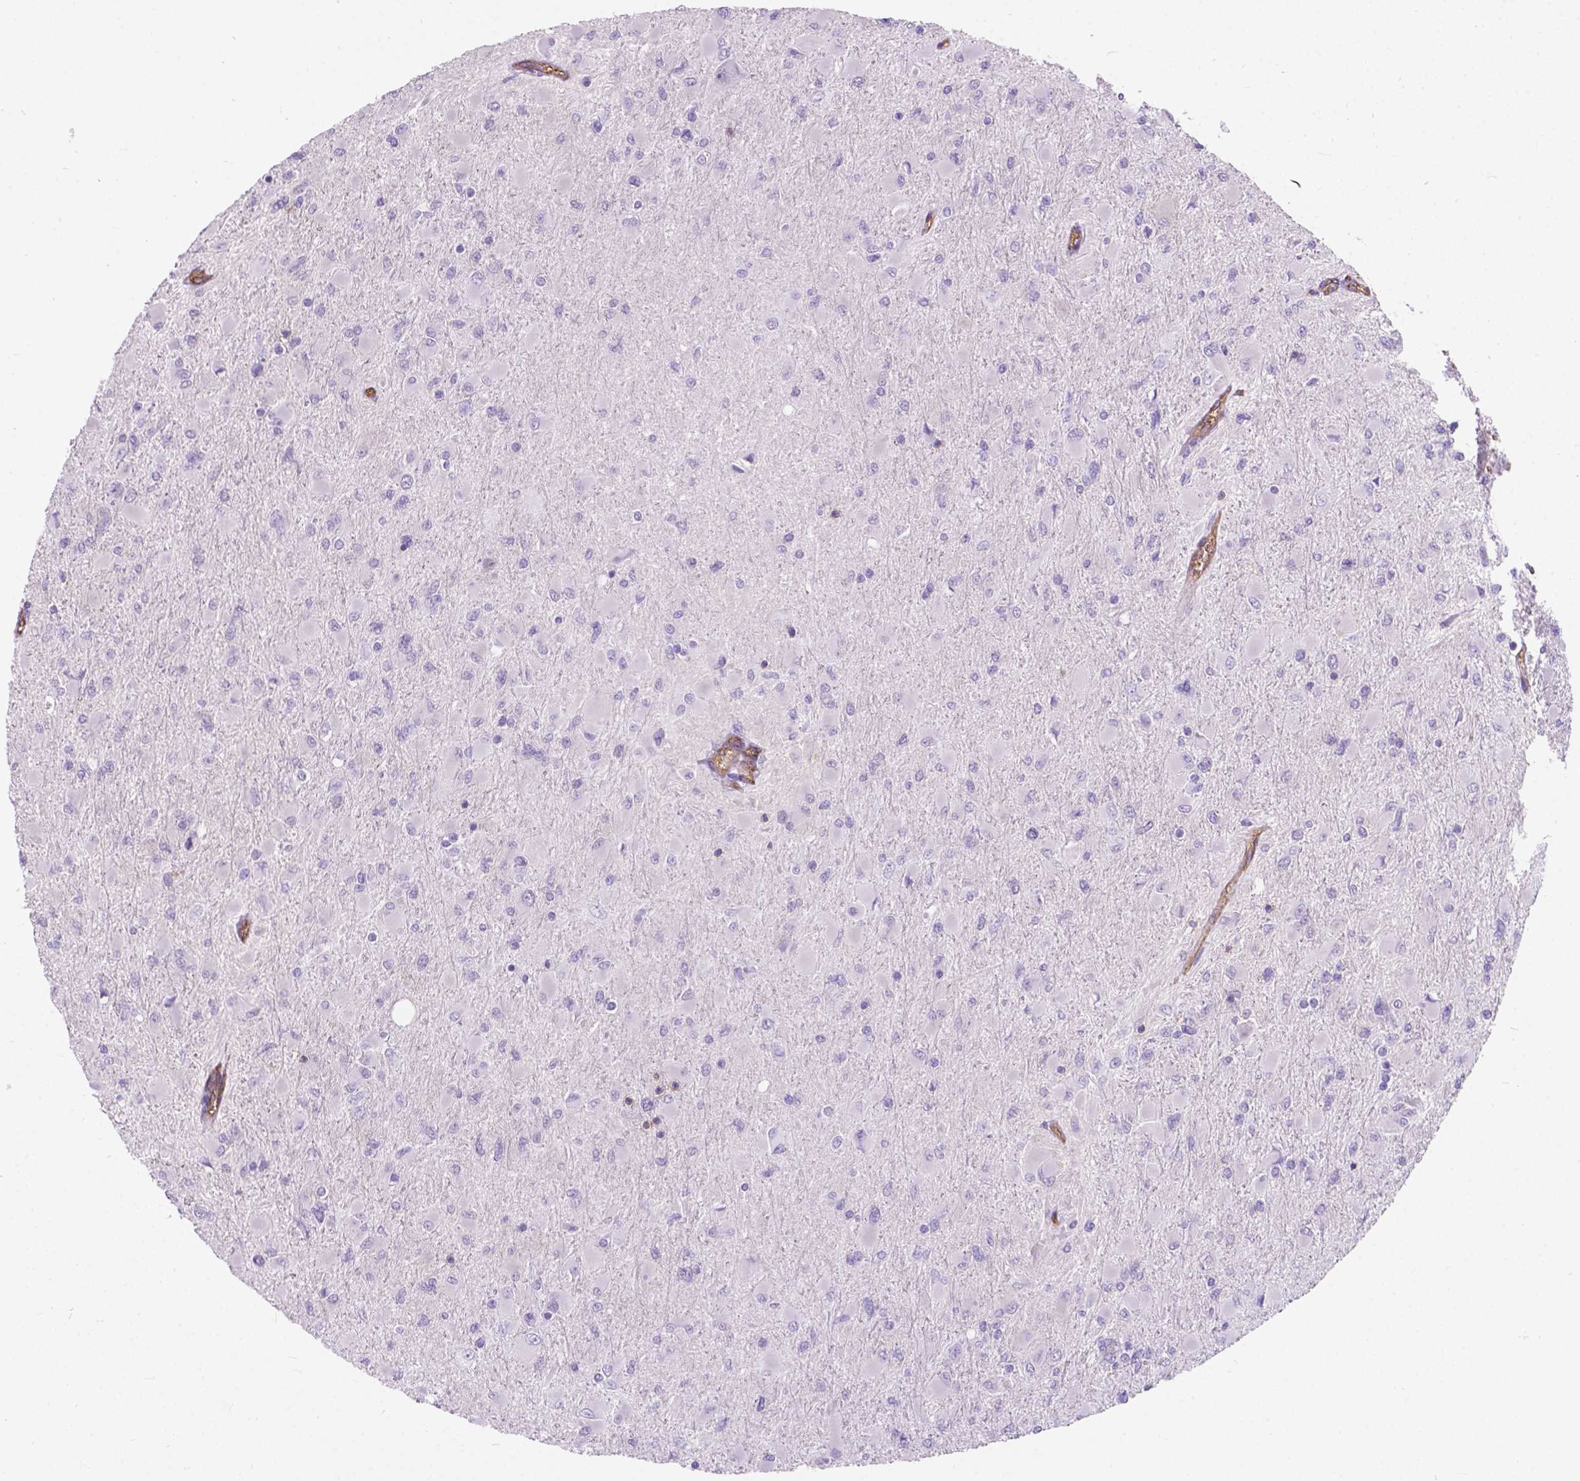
{"staining": {"intensity": "negative", "quantity": "none", "location": "none"}, "tissue": "glioma", "cell_type": "Tumor cells", "image_type": "cancer", "snomed": [{"axis": "morphology", "description": "Glioma, malignant, High grade"}, {"axis": "topography", "description": "Cerebral cortex"}], "caption": "High magnification brightfield microscopy of malignant glioma (high-grade) stained with DAB (brown) and counterstained with hematoxylin (blue): tumor cells show no significant staining. (Immunohistochemistry (ihc), brightfield microscopy, high magnification).", "gene": "KIAA0040", "patient": {"sex": "female", "age": 36}}